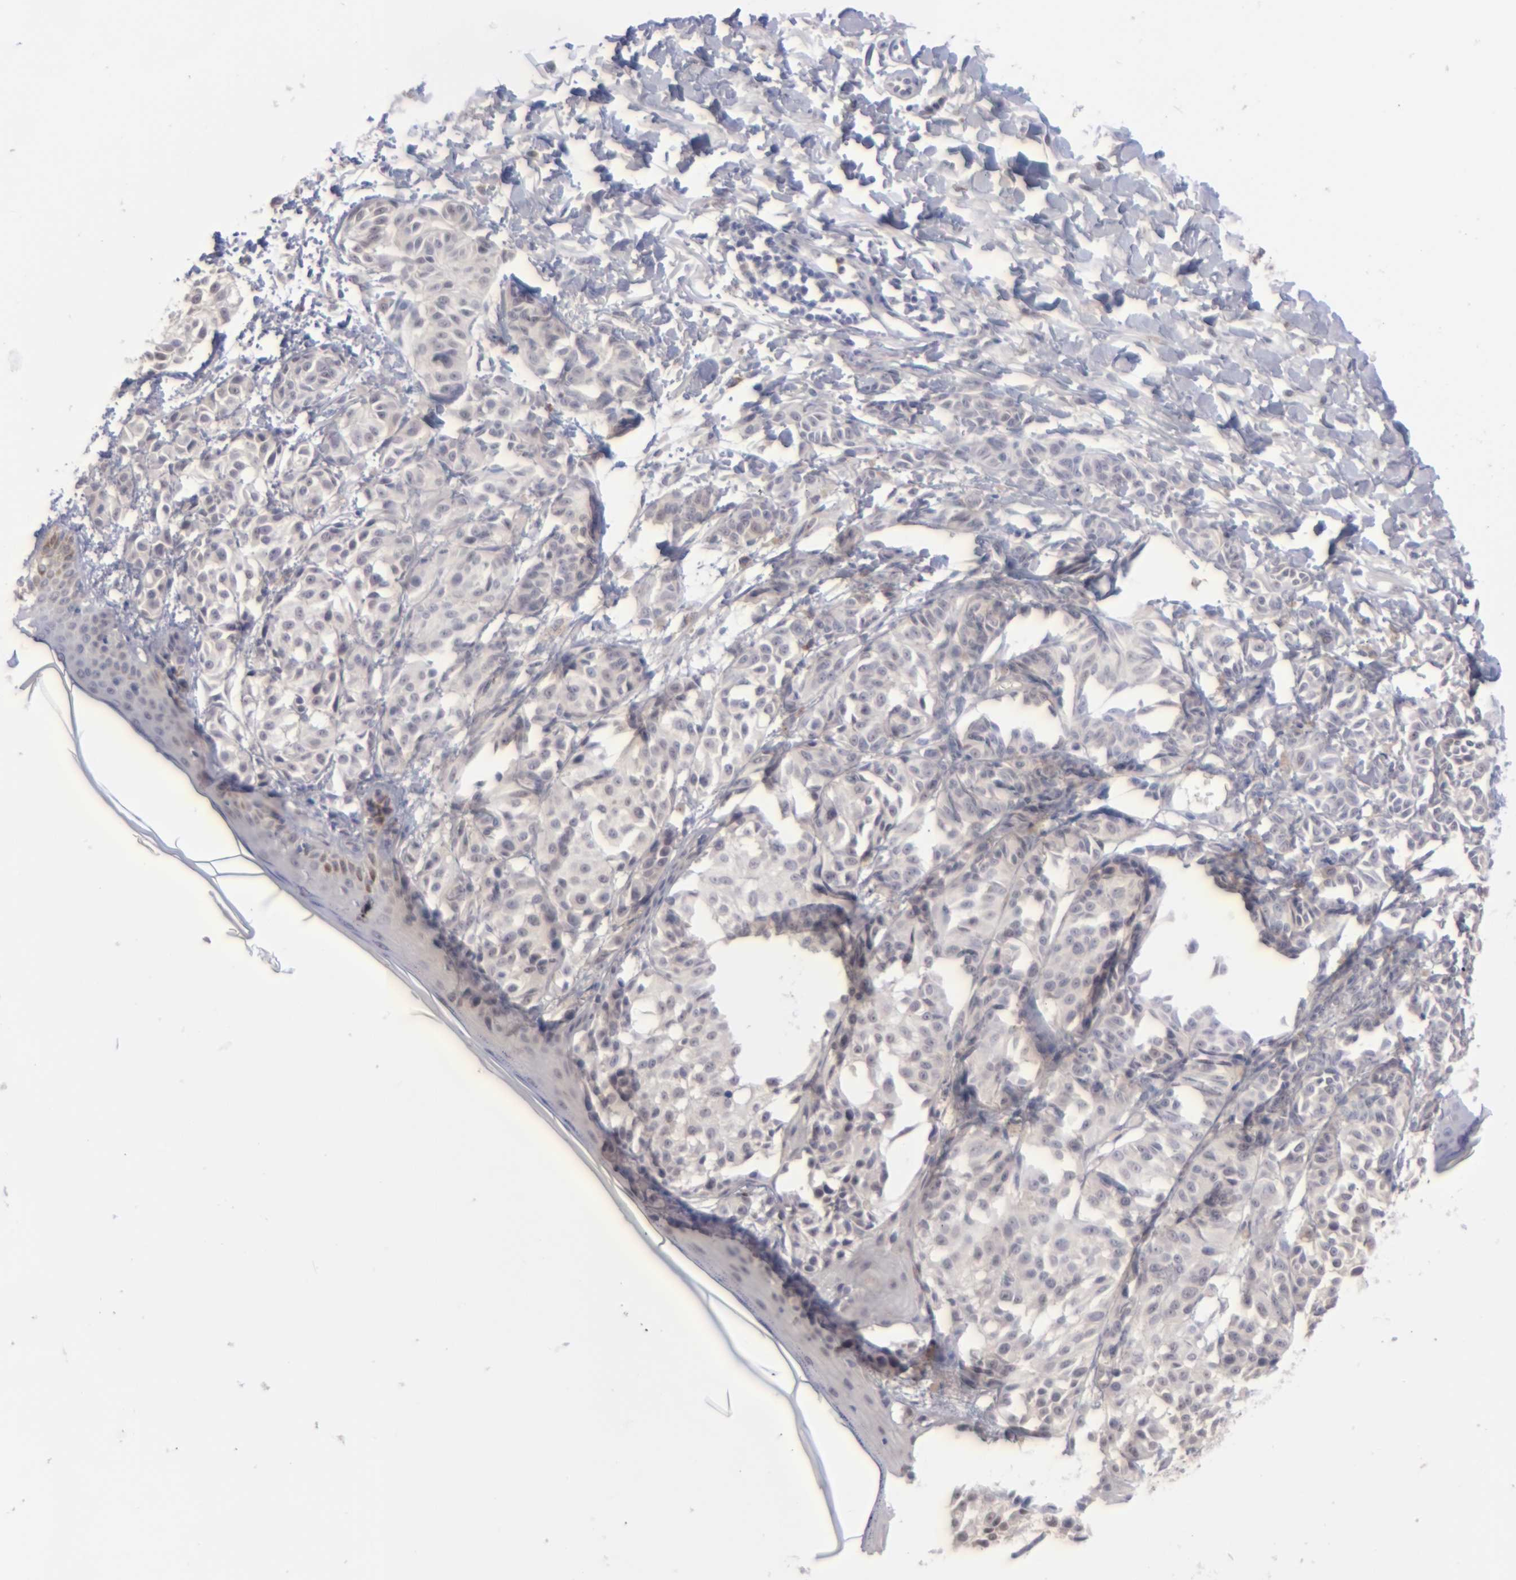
{"staining": {"intensity": "weak", "quantity": "25%-75%", "location": "cytoplasmic/membranous"}, "tissue": "melanoma", "cell_type": "Tumor cells", "image_type": "cancer", "snomed": [{"axis": "morphology", "description": "Malignant melanoma, NOS"}, {"axis": "topography", "description": "Skin"}], "caption": "This histopathology image reveals malignant melanoma stained with immunohistochemistry (IHC) to label a protein in brown. The cytoplasmic/membranous of tumor cells show weak positivity for the protein. Nuclei are counter-stained blue.", "gene": "MGAM", "patient": {"sex": "male", "age": 76}}